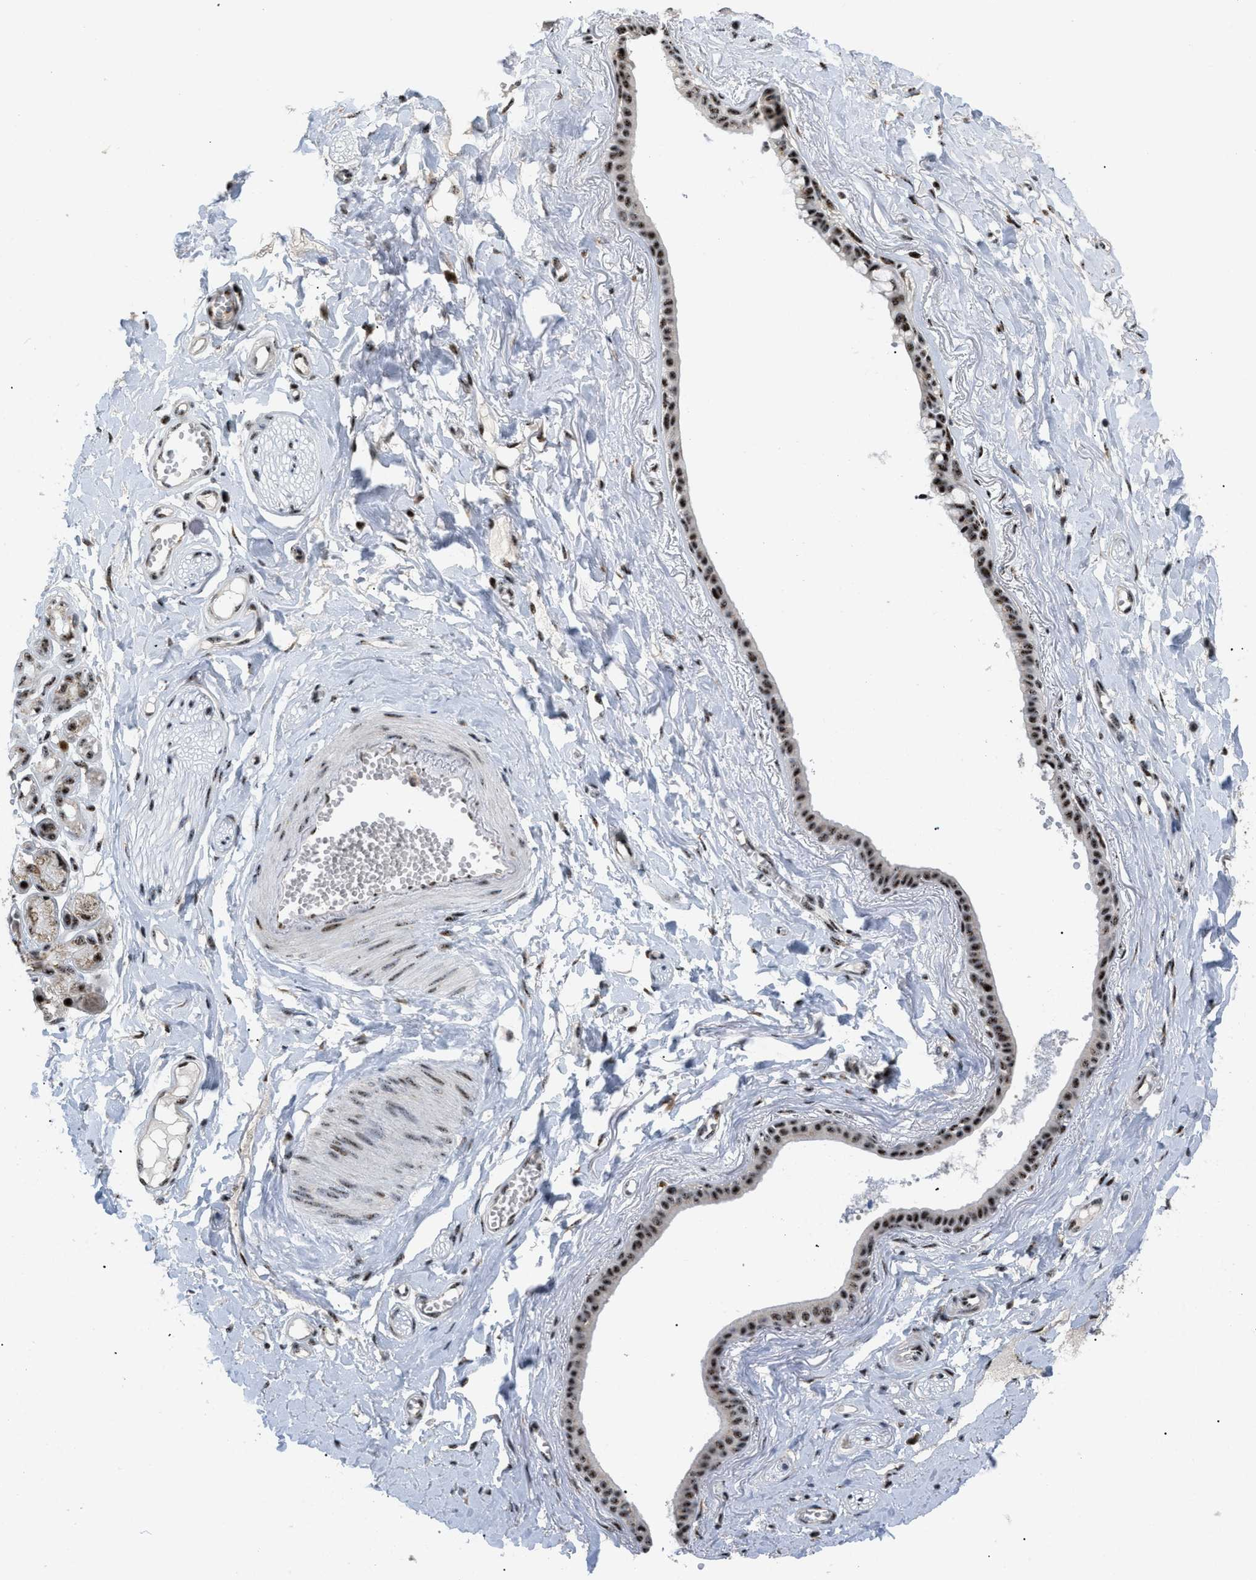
{"staining": {"intensity": "moderate", "quantity": ">75%", "location": "nuclear"}, "tissue": "adipose tissue", "cell_type": "Adipocytes", "image_type": "normal", "snomed": [{"axis": "morphology", "description": "Normal tissue, NOS"}, {"axis": "morphology", "description": "Inflammation, NOS"}, {"axis": "topography", "description": "Salivary gland"}, {"axis": "topography", "description": "Peripheral nerve tissue"}], "caption": "Protein staining of benign adipose tissue reveals moderate nuclear expression in about >75% of adipocytes. (DAB (3,3'-diaminobenzidine) IHC with brightfield microscopy, high magnification).", "gene": "CDR2", "patient": {"sex": "female", "age": 75}}